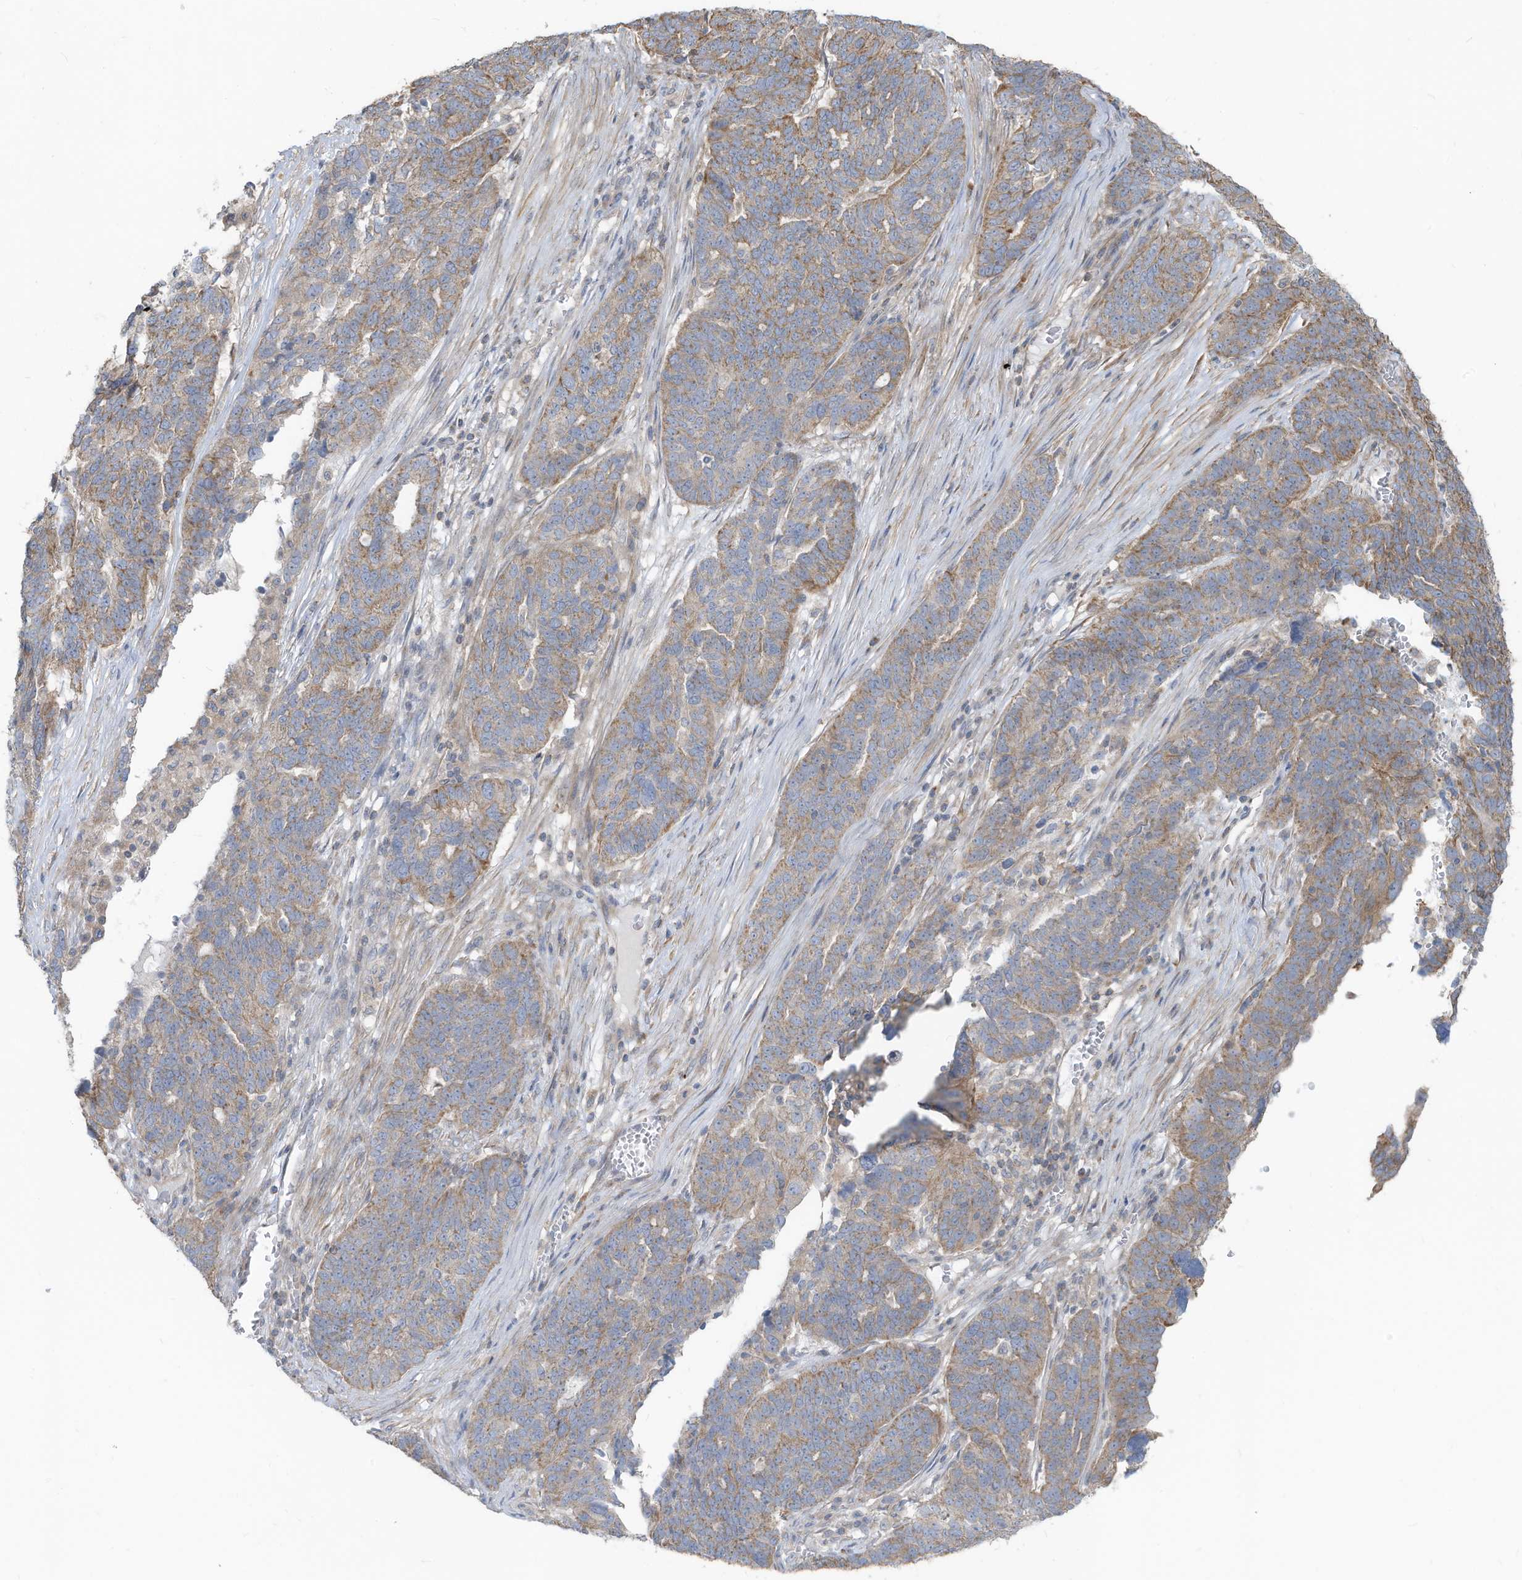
{"staining": {"intensity": "moderate", "quantity": "25%-75%", "location": "cytoplasmic/membranous"}, "tissue": "ovarian cancer", "cell_type": "Tumor cells", "image_type": "cancer", "snomed": [{"axis": "morphology", "description": "Cystadenocarcinoma, serous, NOS"}, {"axis": "topography", "description": "Ovary"}], "caption": "High-power microscopy captured an immunohistochemistry histopathology image of ovarian serous cystadenocarcinoma, revealing moderate cytoplasmic/membranous staining in approximately 25%-75% of tumor cells. (DAB (3,3'-diaminobenzidine) = brown stain, brightfield microscopy at high magnification).", "gene": "GTPBP2", "patient": {"sex": "female", "age": 59}}